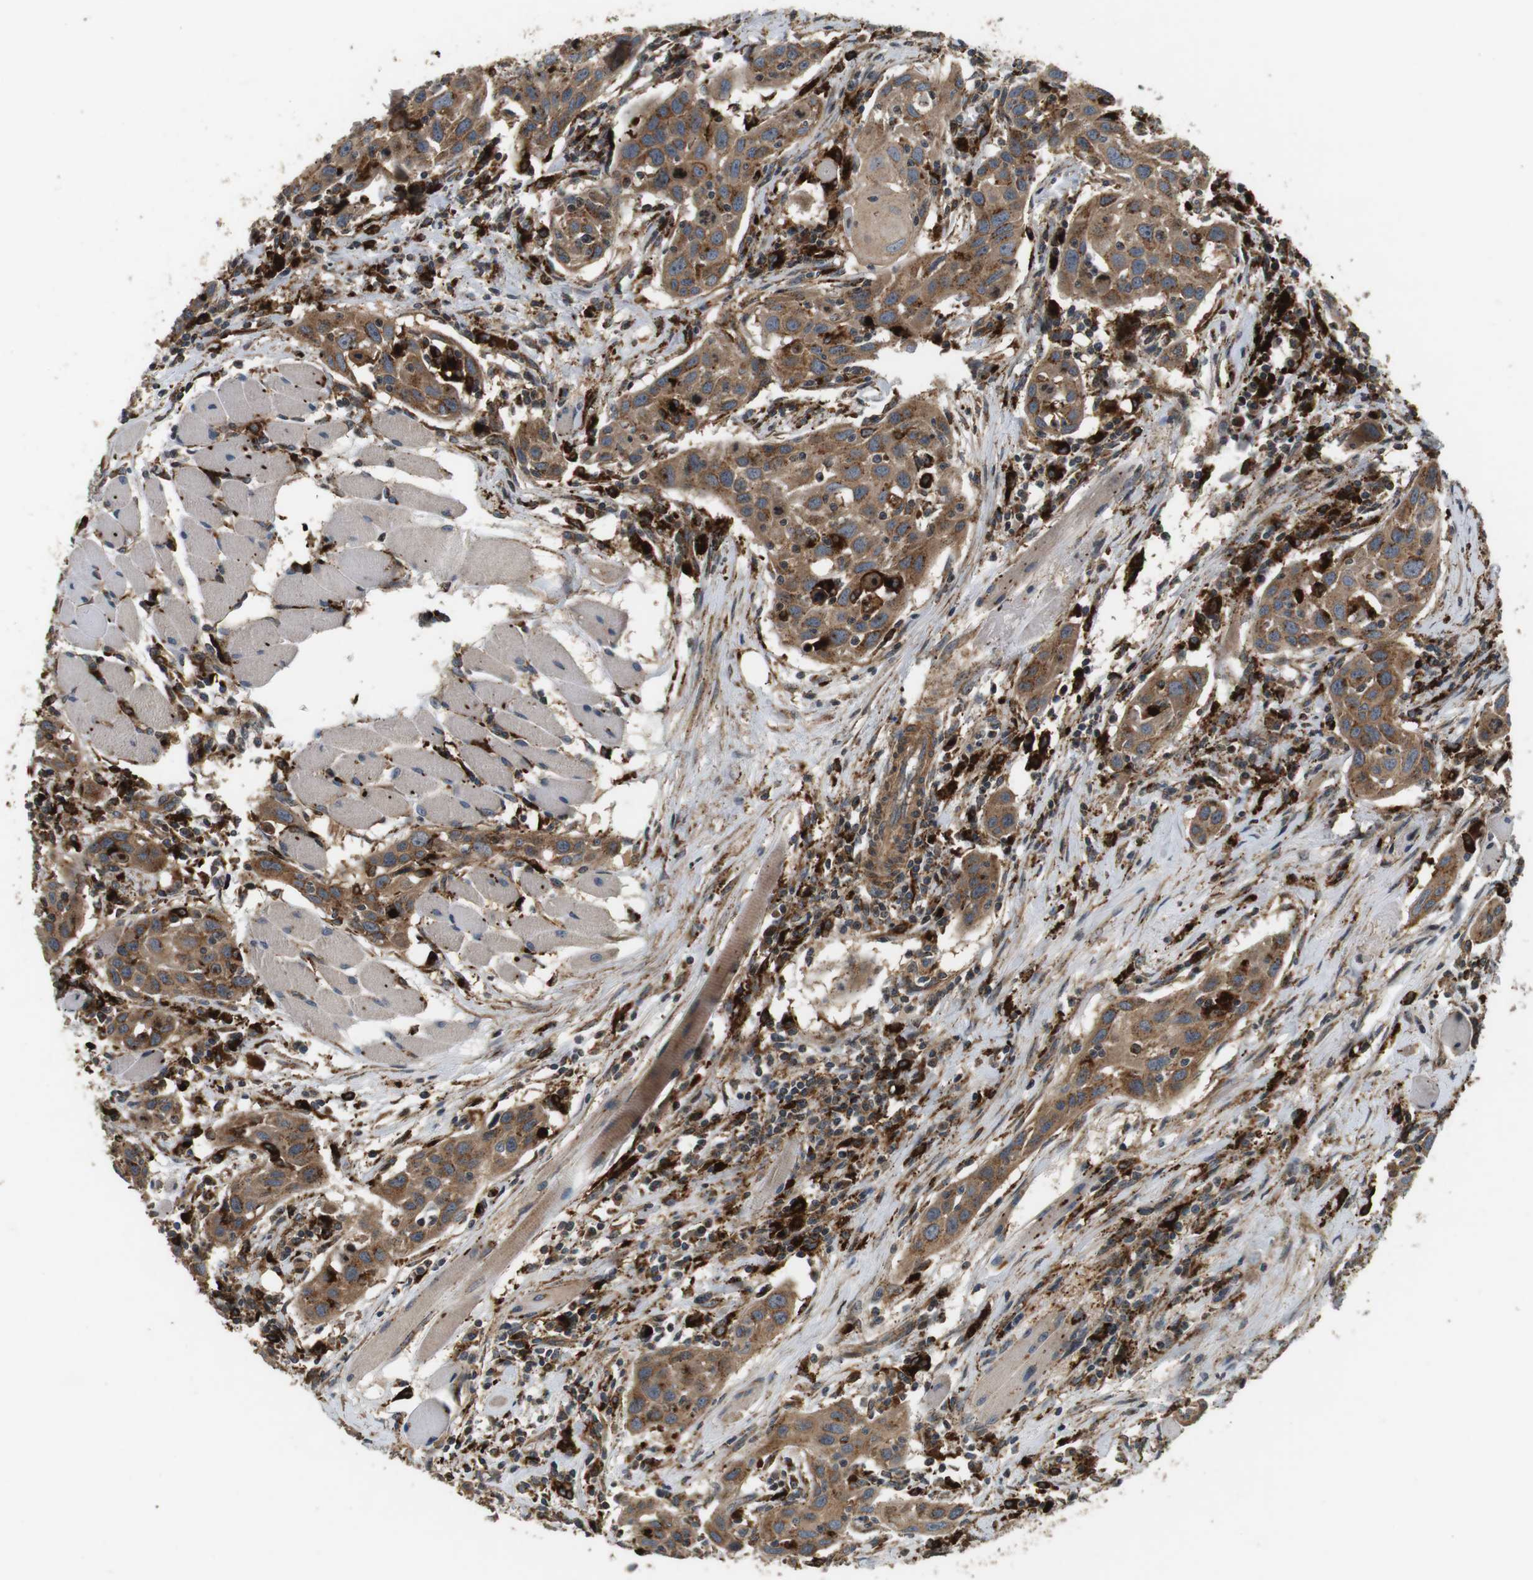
{"staining": {"intensity": "moderate", "quantity": ">75%", "location": "cytoplasmic/membranous"}, "tissue": "head and neck cancer", "cell_type": "Tumor cells", "image_type": "cancer", "snomed": [{"axis": "morphology", "description": "Squamous cell carcinoma, NOS"}, {"axis": "topography", "description": "Oral tissue"}, {"axis": "topography", "description": "Head-Neck"}], "caption": "A medium amount of moderate cytoplasmic/membranous expression is identified in approximately >75% of tumor cells in head and neck squamous cell carcinoma tissue.", "gene": "TXNRD1", "patient": {"sex": "female", "age": 50}}